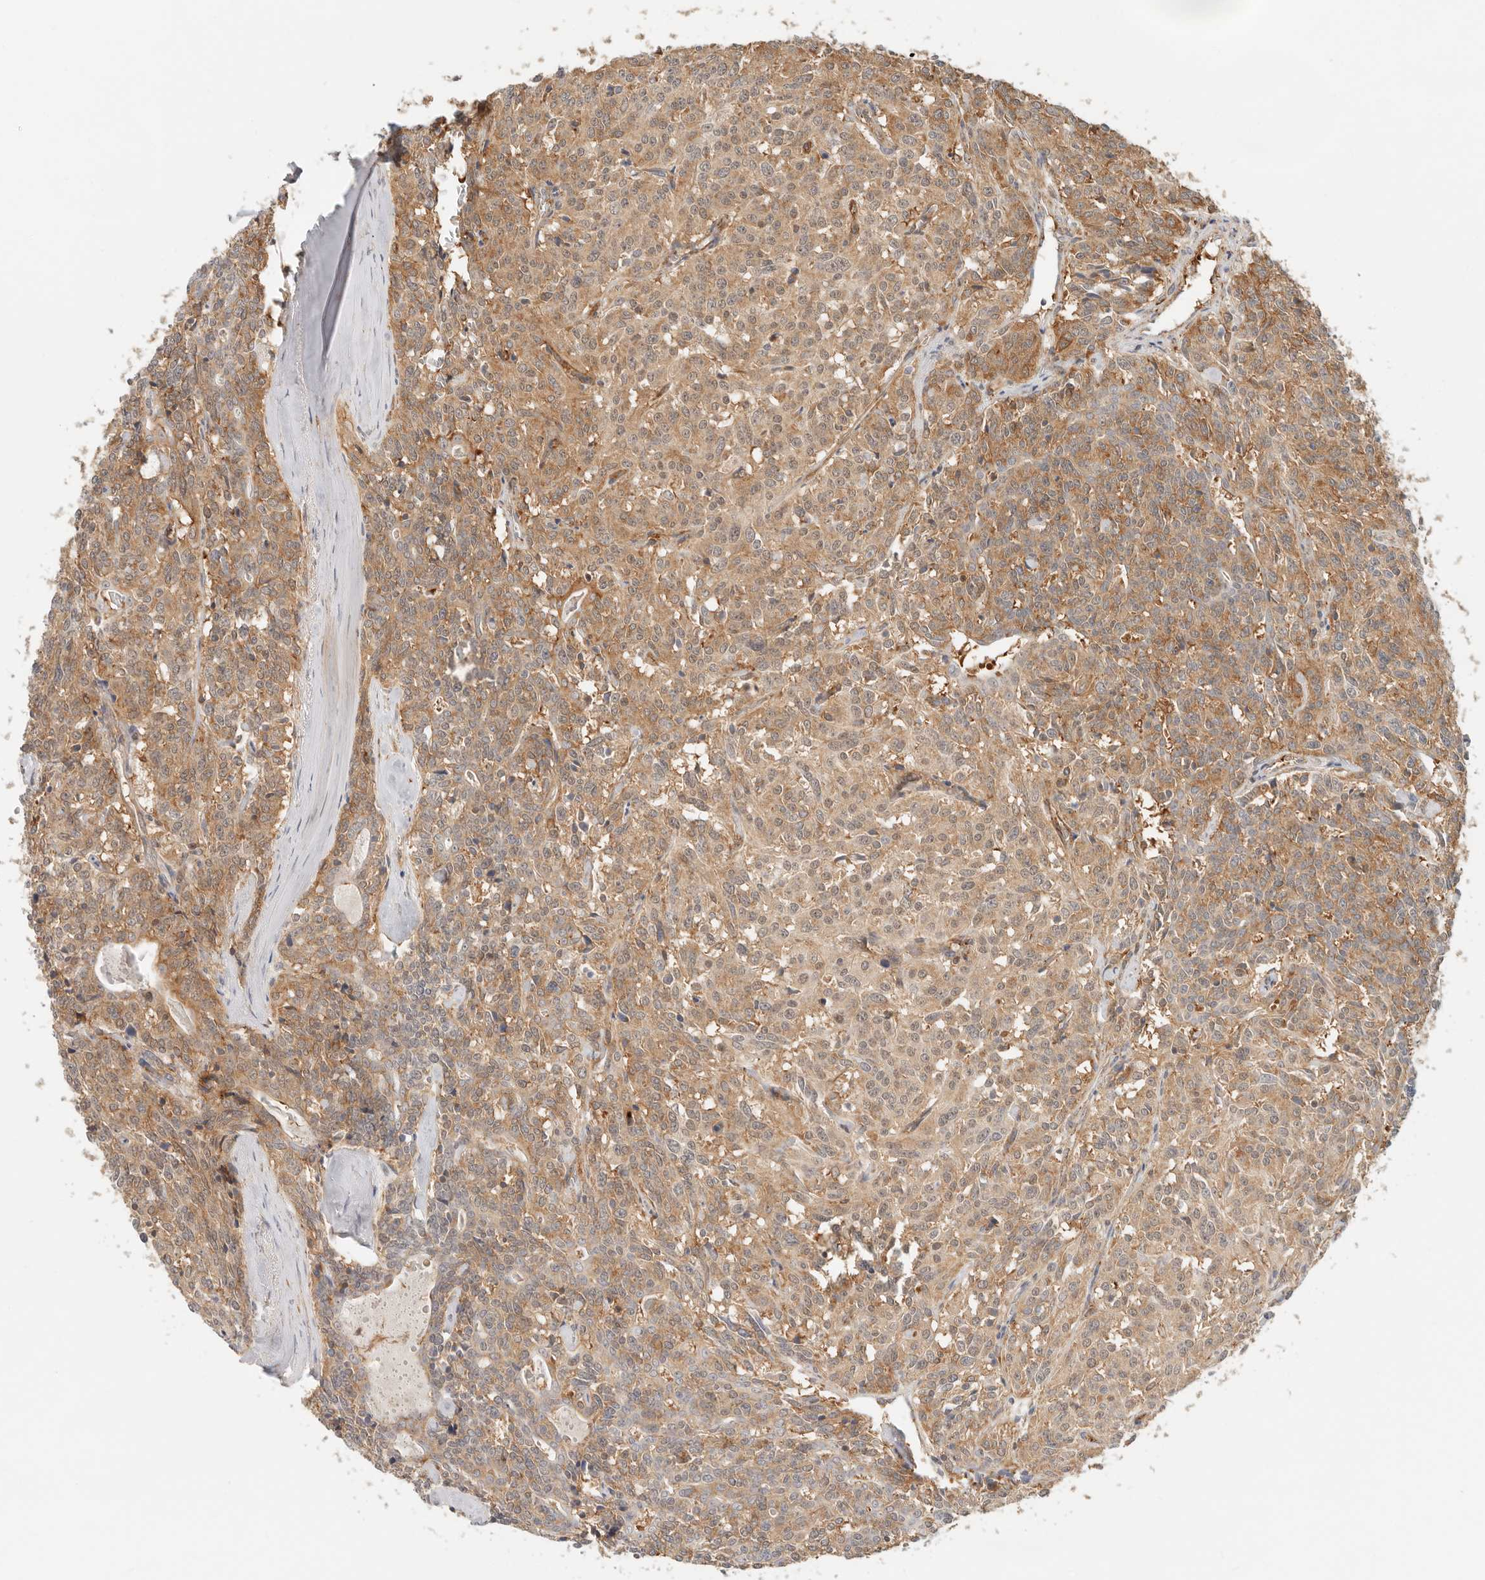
{"staining": {"intensity": "moderate", "quantity": ">75%", "location": "cytoplasmic/membranous"}, "tissue": "carcinoid", "cell_type": "Tumor cells", "image_type": "cancer", "snomed": [{"axis": "morphology", "description": "Carcinoid, malignant, NOS"}, {"axis": "topography", "description": "Lung"}], "caption": "High-power microscopy captured an IHC image of carcinoid, revealing moderate cytoplasmic/membranous positivity in about >75% of tumor cells.", "gene": "HEXD", "patient": {"sex": "female", "age": 46}}